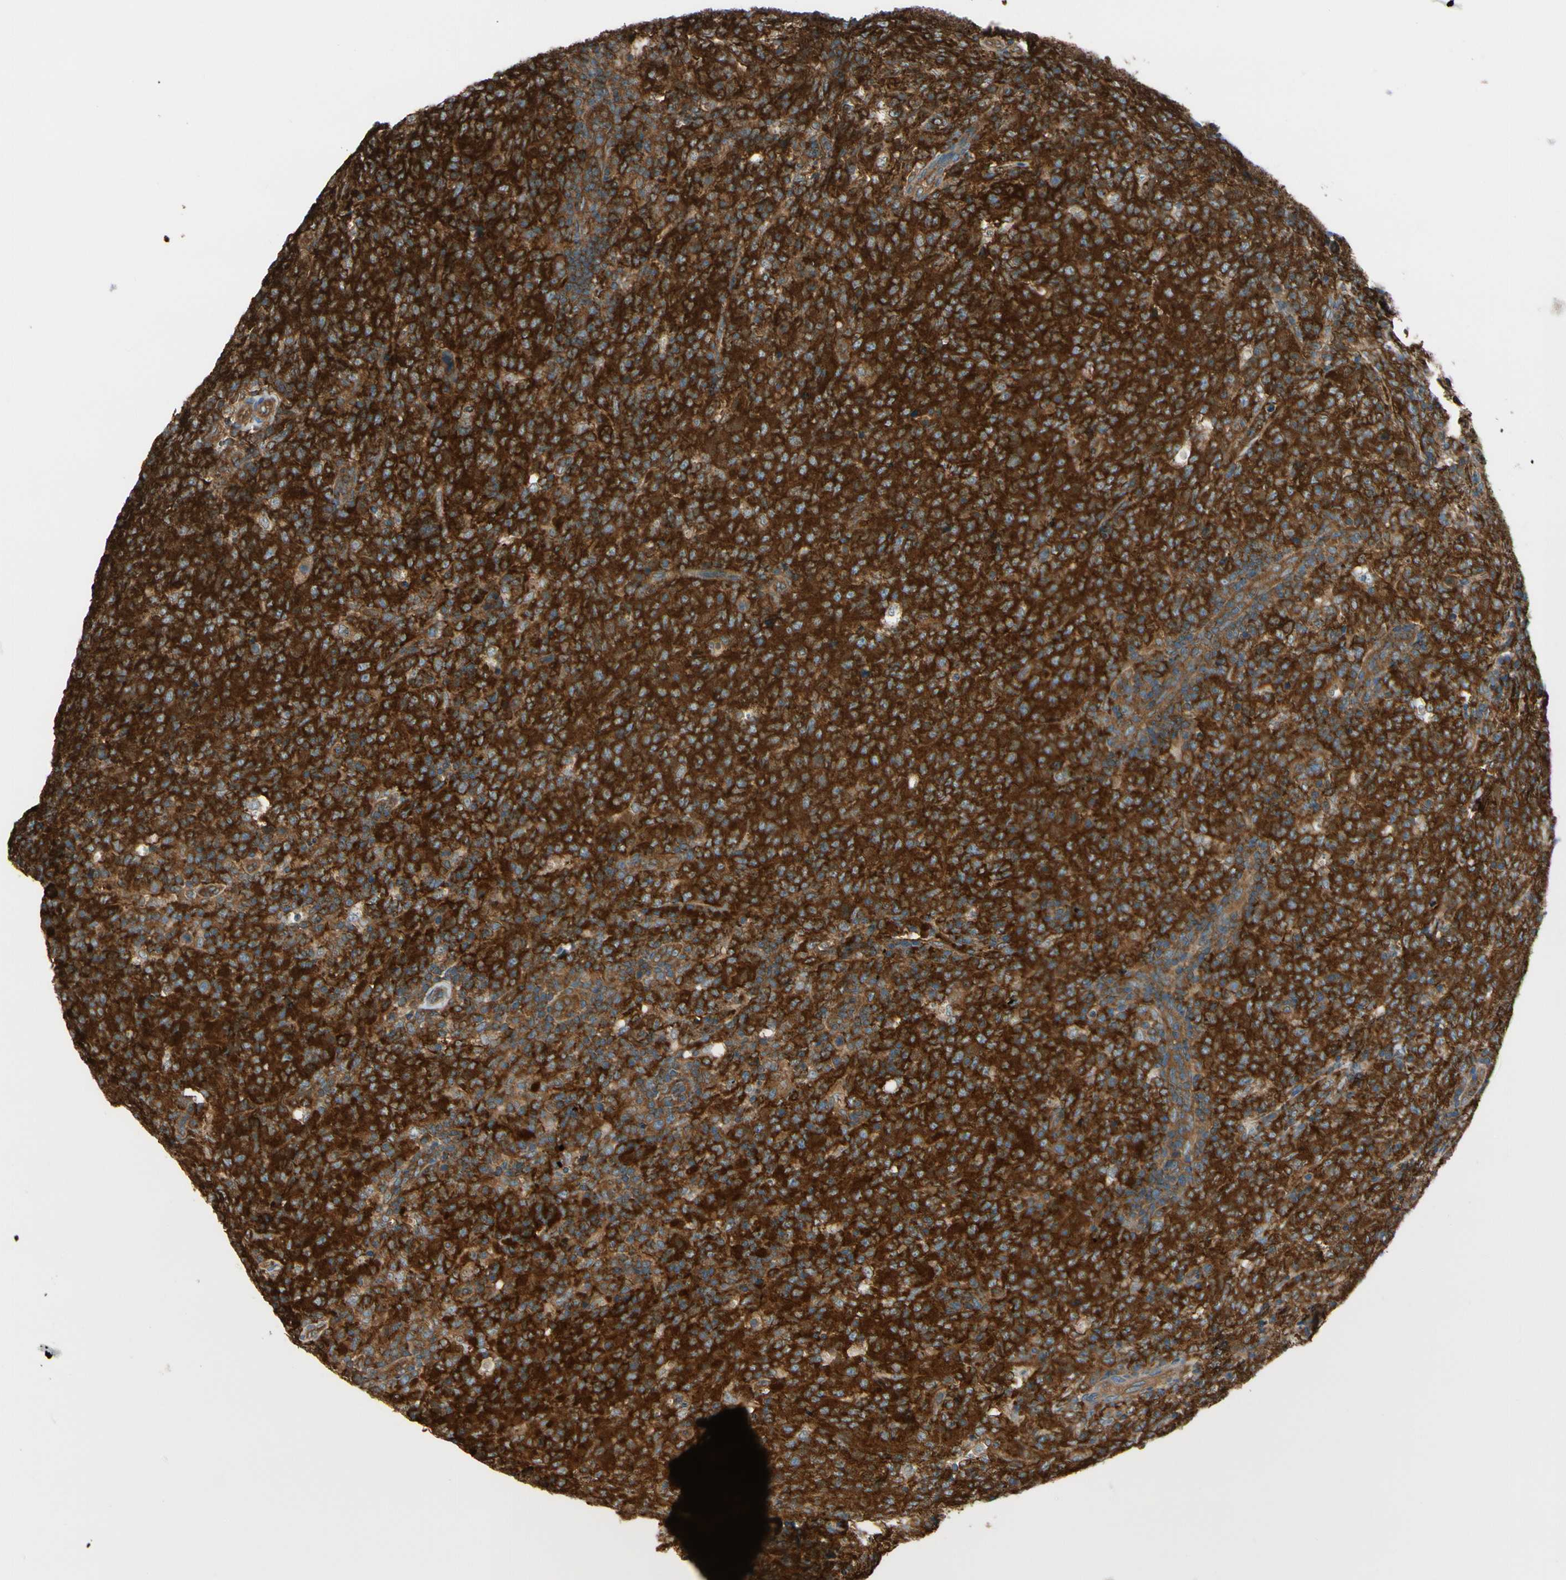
{"staining": {"intensity": "strong", "quantity": ">75%", "location": "cytoplasmic/membranous"}, "tissue": "lymphoma", "cell_type": "Tumor cells", "image_type": "cancer", "snomed": [{"axis": "morphology", "description": "Malignant lymphoma, non-Hodgkin's type, High grade"}, {"axis": "topography", "description": "Tonsil"}], "caption": "High-magnification brightfield microscopy of high-grade malignant lymphoma, non-Hodgkin's type stained with DAB (3,3'-diaminobenzidine) (brown) and counterstained with hematoxylin (blue). tumor cells exhibit strong cytoplasmic/membranous positivity is seen in approximately>75% of cells. (IHC, brightfield microscopy, high magnification).", "gene": "EPS15", "patient": {"sex": "female", "age": 36}}